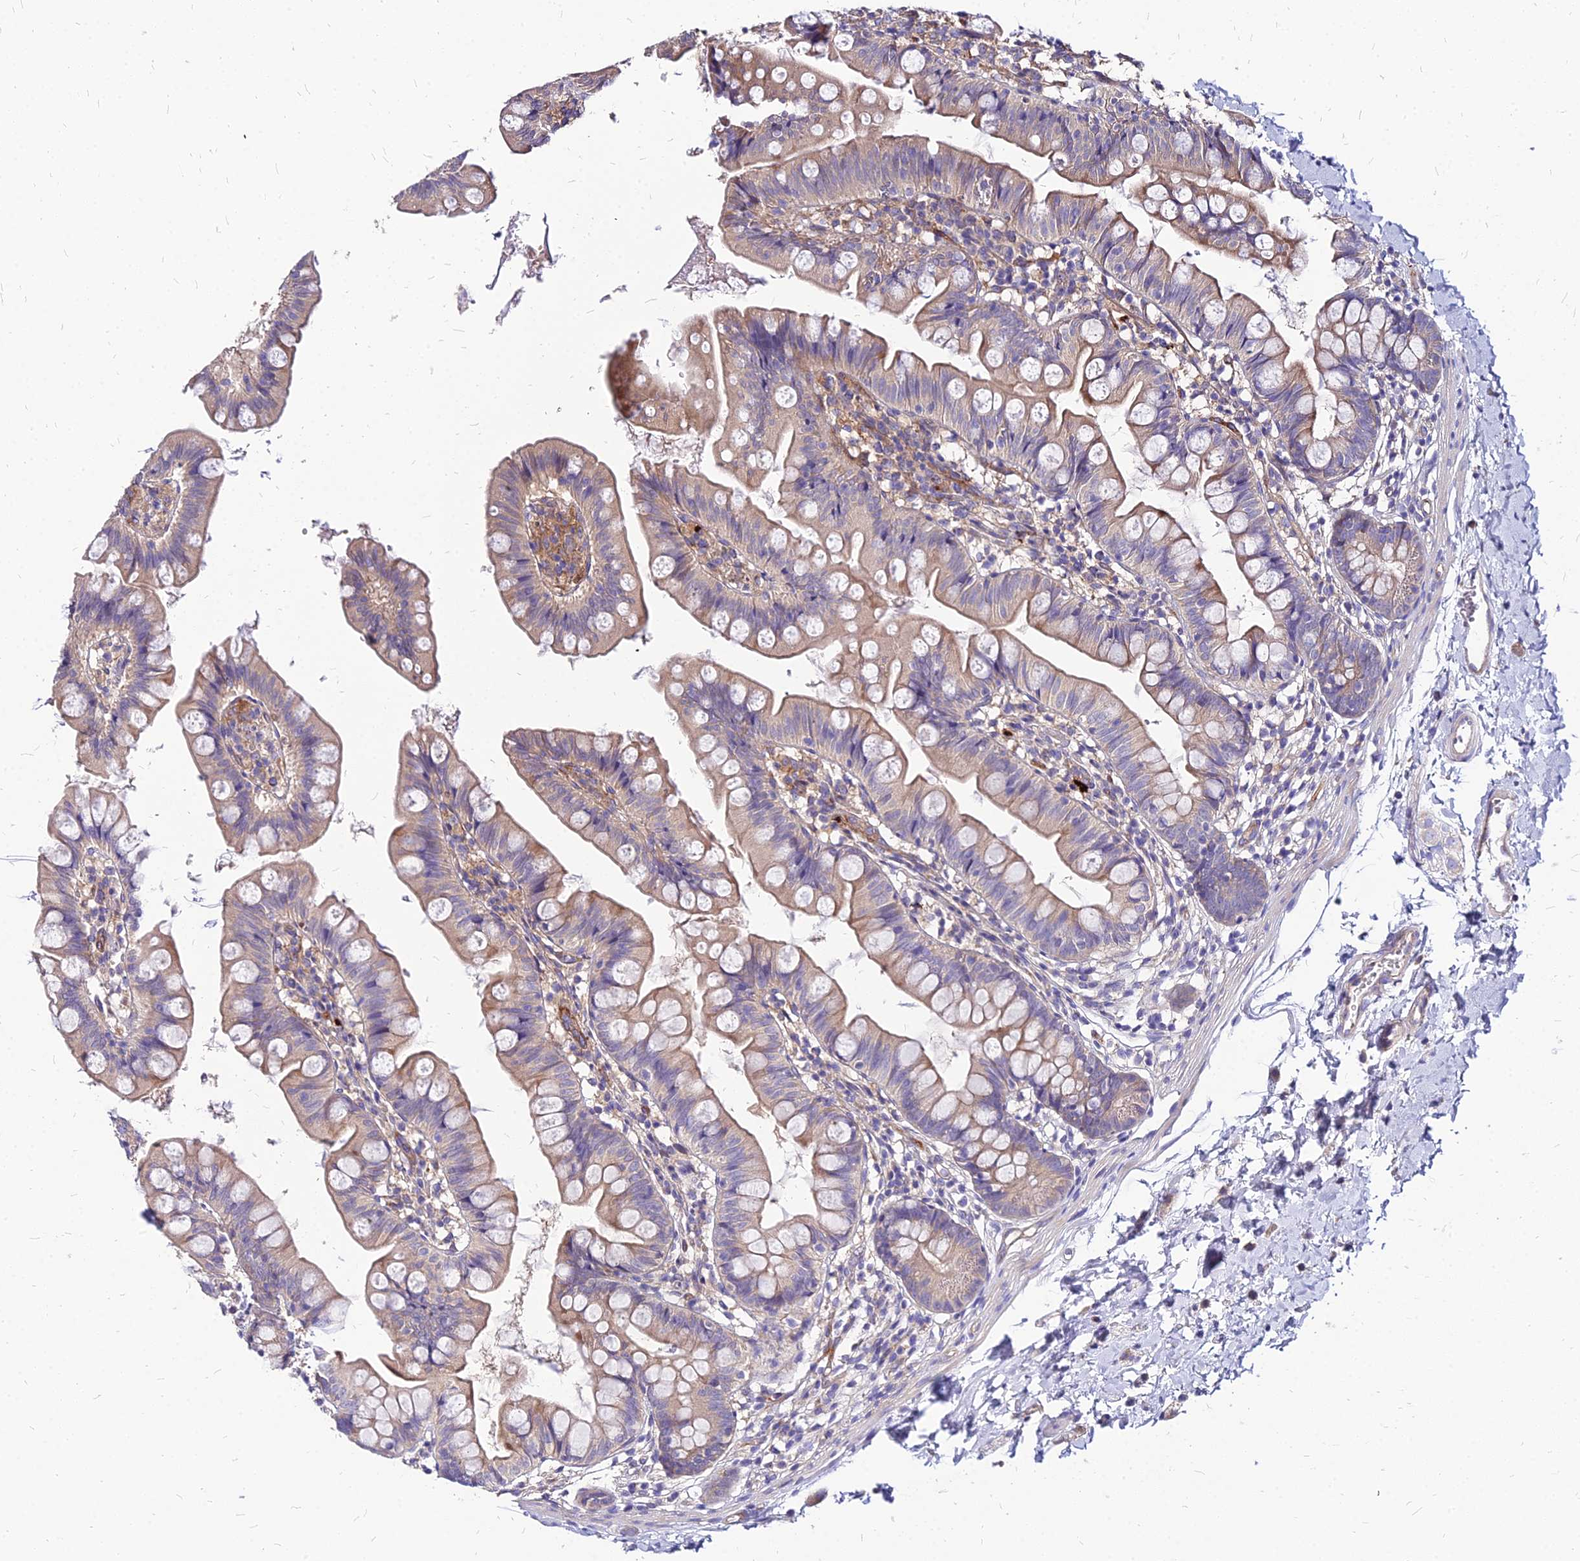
{"staining": {"intensity": "weak", "quantity": ">75%", "location": "cytoplasmic/membranous"}, "tissue": "small intestine", "cell_type": "Glandular cells", "image_type": "normal", "snomed": [{"axis": "morphology", "description": "Normal tissue, NOS"}, {"axis": "topography", "description": "Small intestine"}], "caption": "Immunohistochemical staining of unremarkable small intestine reveals >75% levels of weak cytoplasmic/membranous protein expression in approximately >75% of glandular cells. The protein is shown in brown color, while the nuclei are stained blue.", "gene": "COMMD10", "patient": {"sex": "male", "age": 7}}